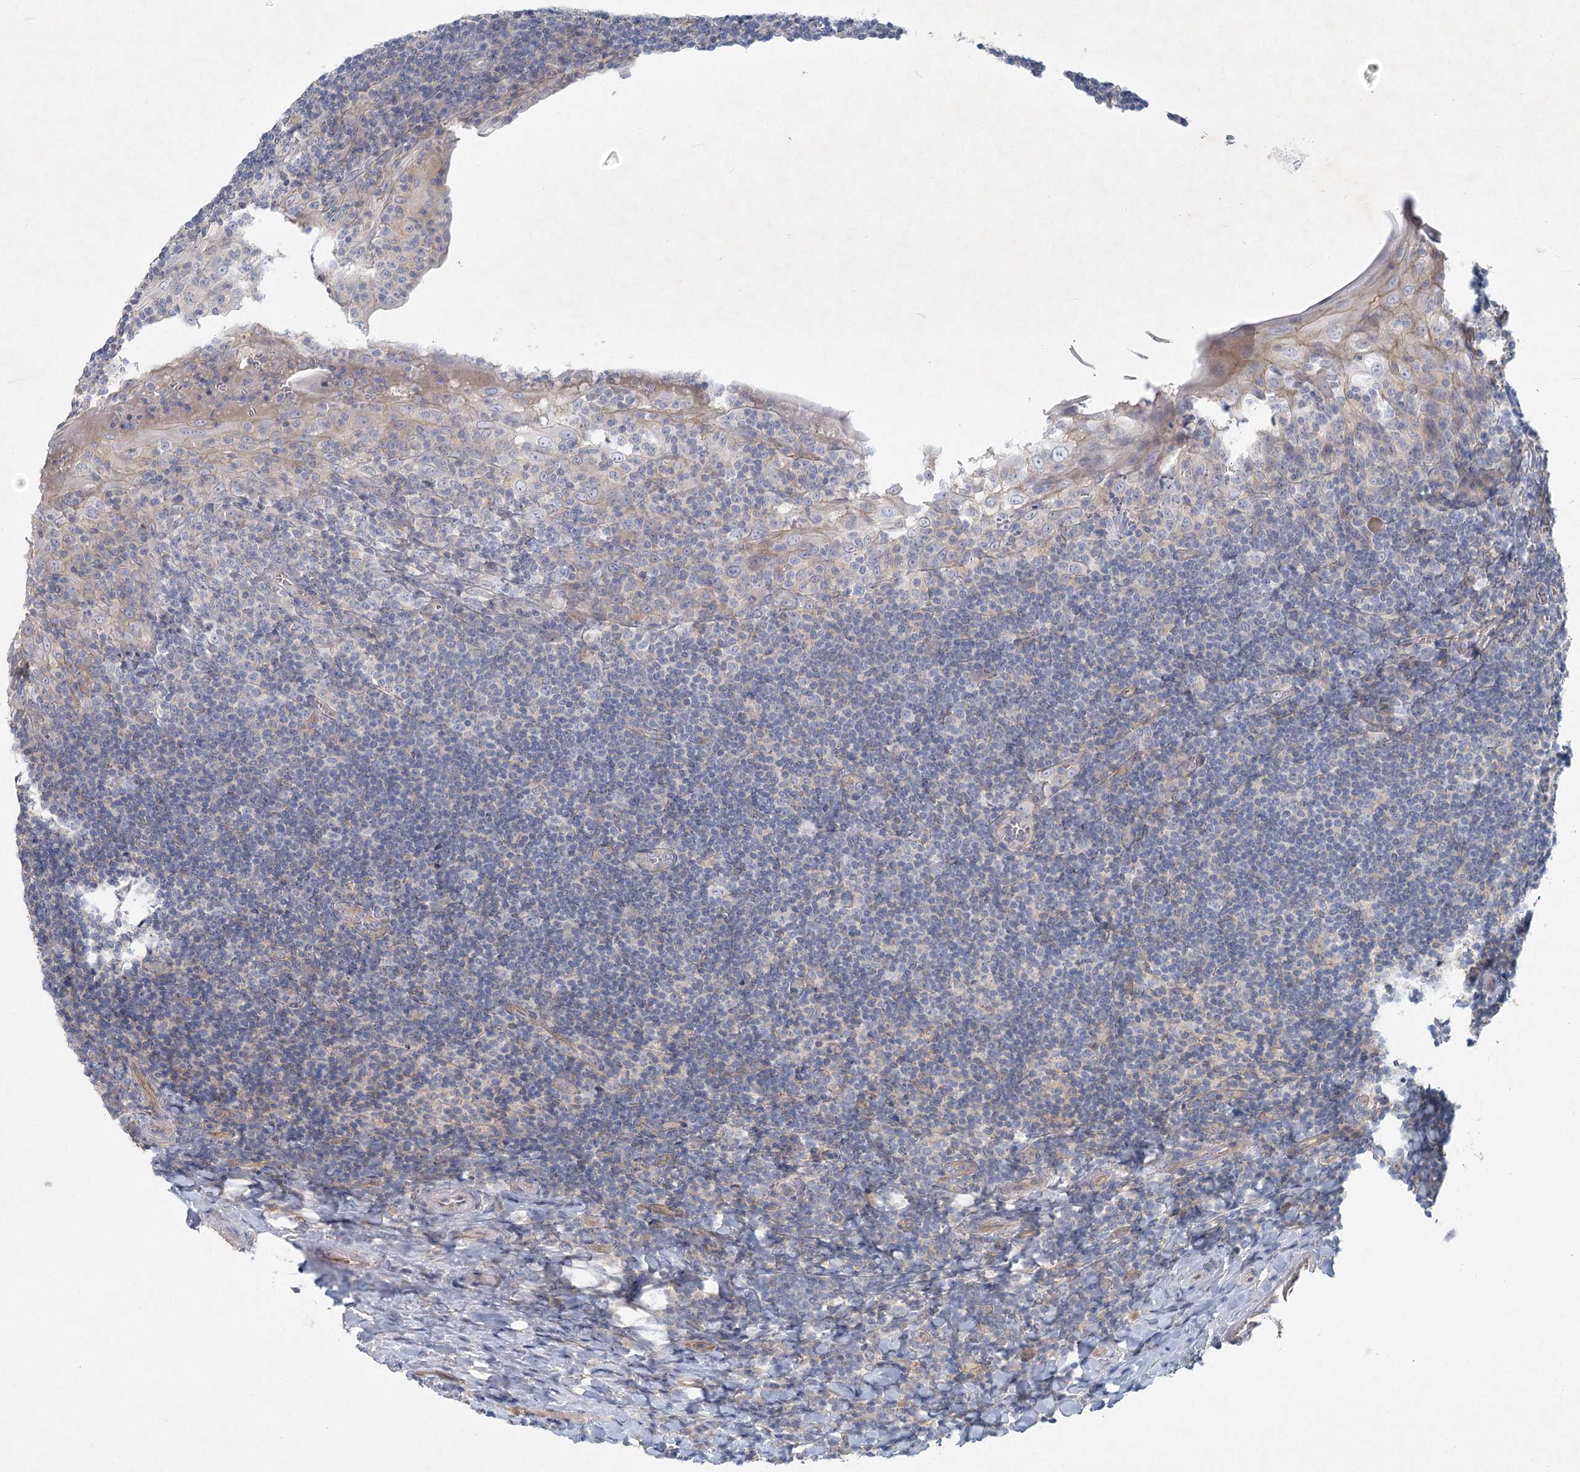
{"staining": {"intensity": "negative", "quantity": "none", "location": "none"}, "tissue": "tonsil", "cell_type": "Germinal center cells", "image_type": "normal", "snomed": [{"axis": "morphology", "description": "Normal tissue, NOS"}, {"axis": "topography", "description": "Tonsil"}], "caption": "DAB immunohistochemical staining of benign tonsil demonstrates no significant expression in germinal center cells.", "gene": "DNMBP", "patient": {"sex": "male", "age": 37}}